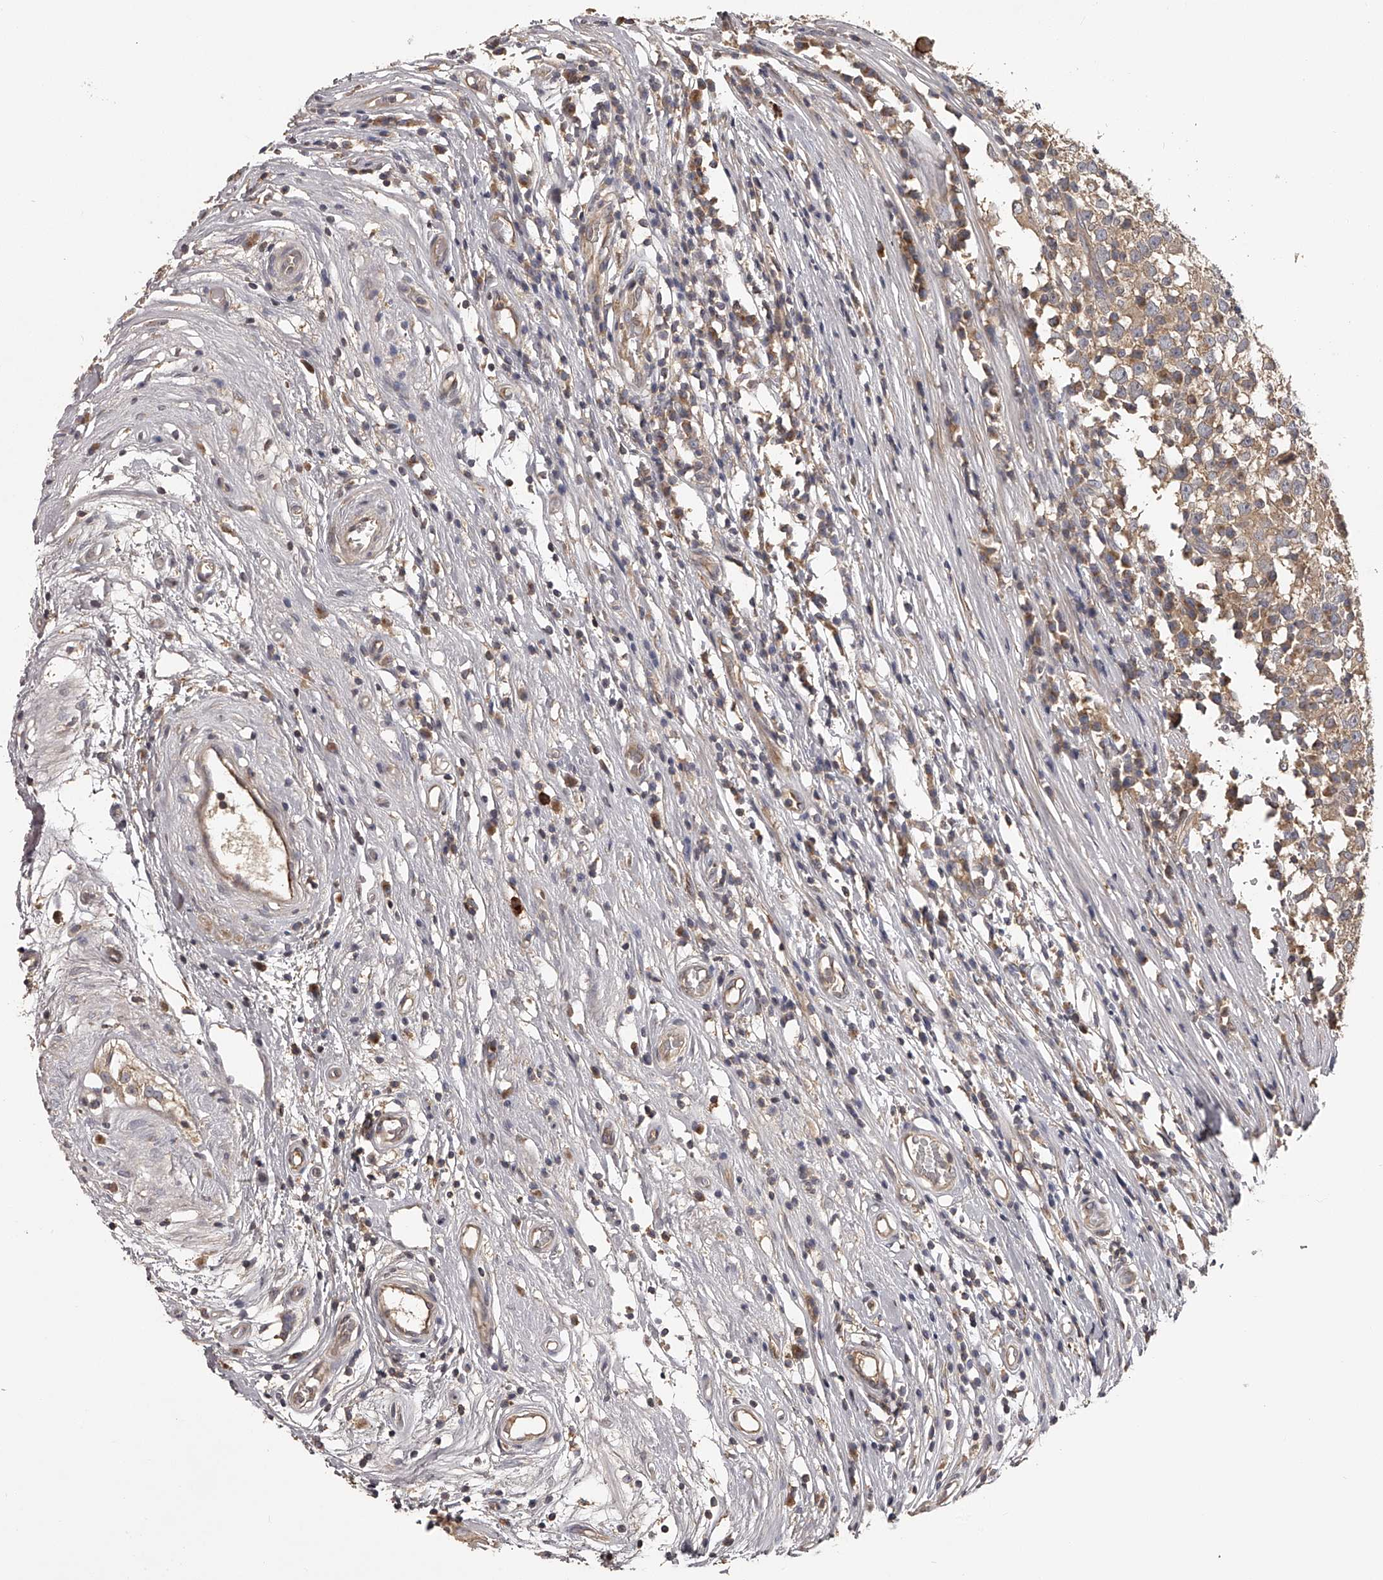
{"staining": {"intensity": "moderate", "quantity": ">75%", "location": "cytoplasmic/membranous"}, "tissue": "testis cancer", "cell_type": "Tumor cells", "image_type": "cancer", "snomed": [{"axis": "morphology", "description": "Seminoma, NOS"}, {"axis": "topography", "description": "Testis"}], "caption": "Testis cancer tissue reveals moderate cytoplasmic/membranous expression in about >75% of tumor cells", "gene": "TNN", "patient": {"sex": "male", "age": 65}}